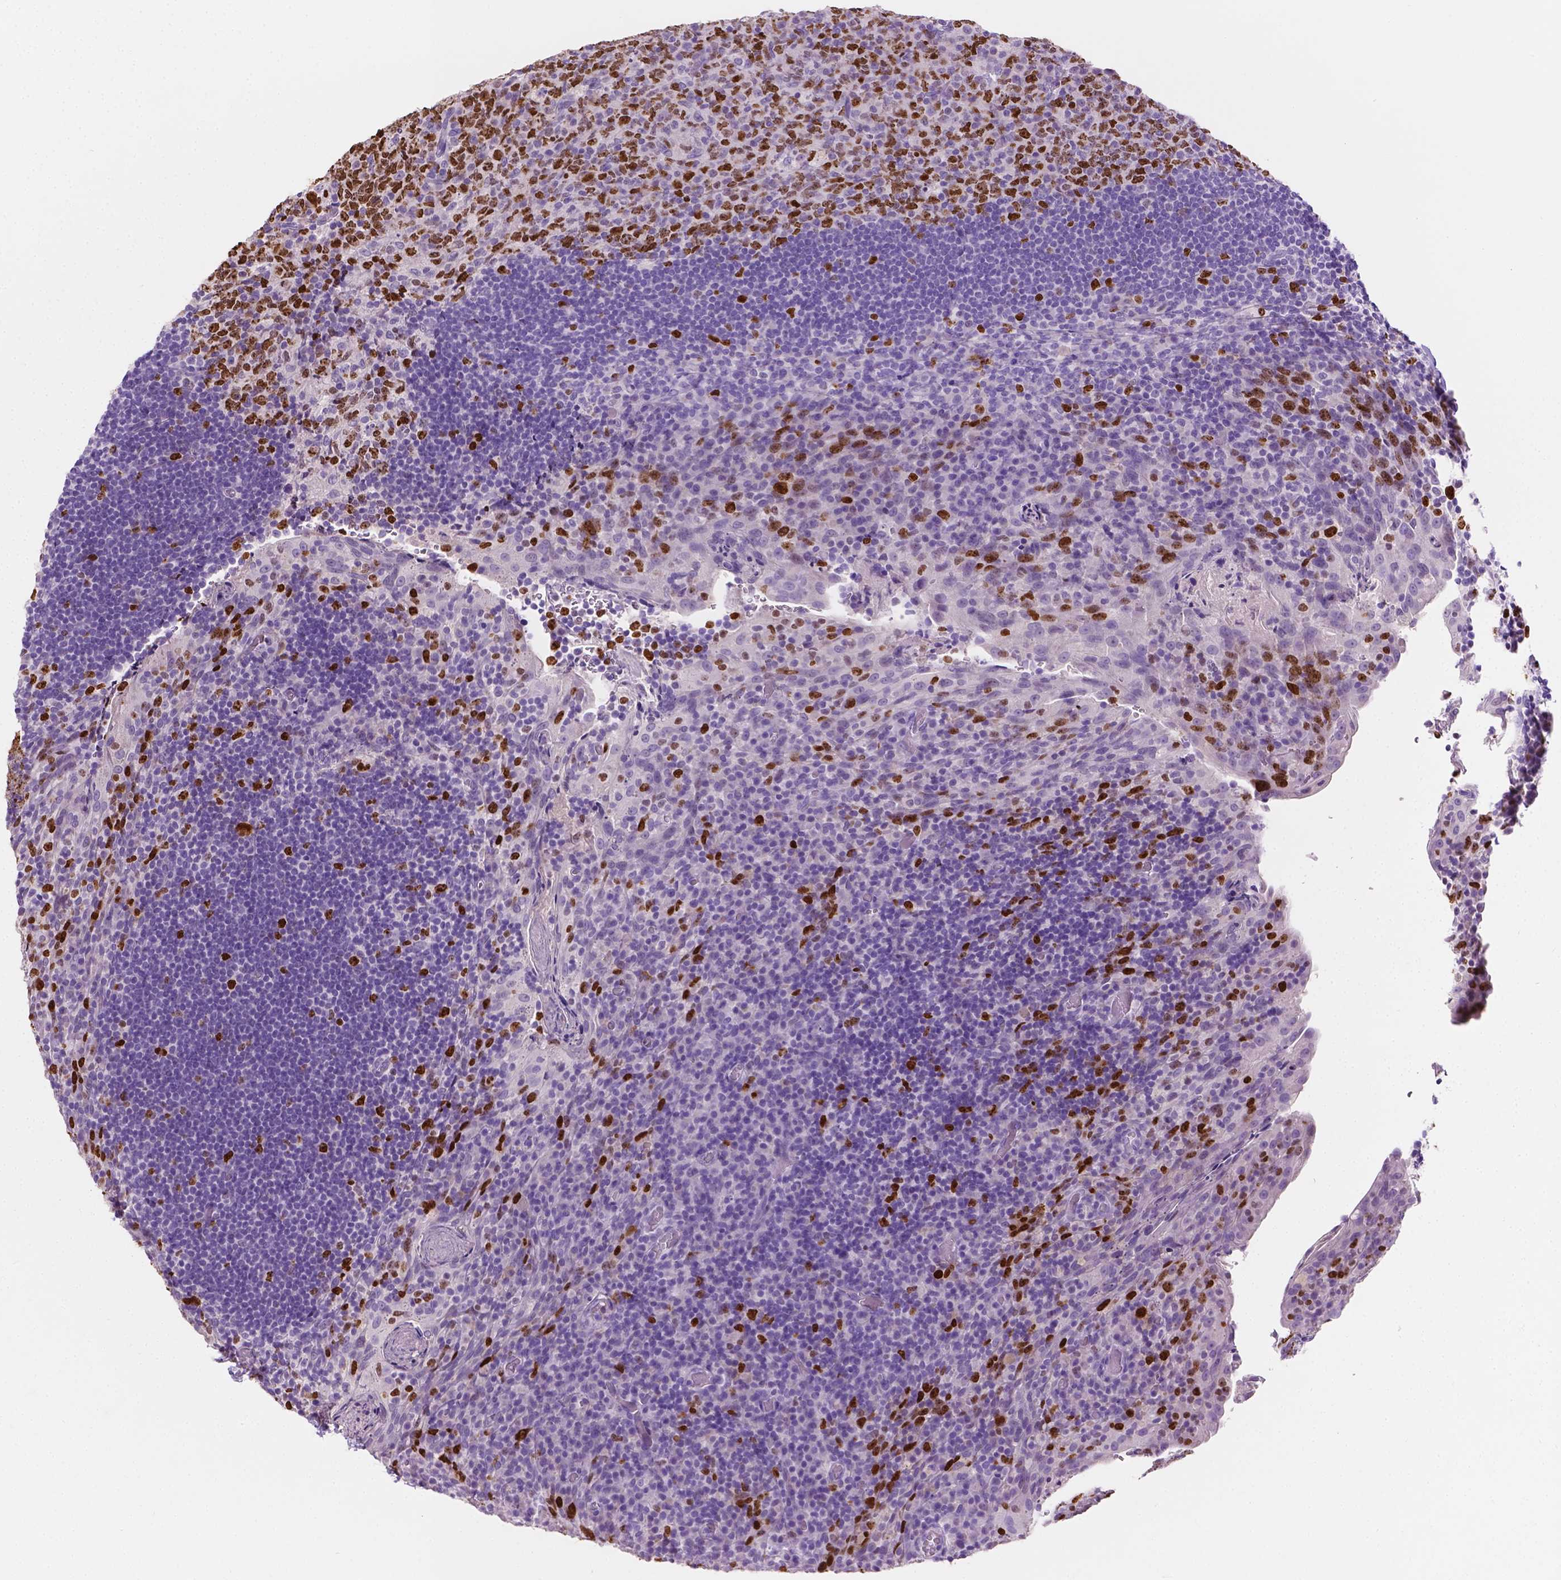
{"staining": {"intensity": "moderate", "quantity": ">75%", "location": "nuclear"}, "tissue": "tonsil", "cell_type": "Germinal center cells", "image_type": "normal", "snomed": [{"axis": "morphology", "description": "Normal tissue, NOS"}, {"axis": "topography", "description": "Tonsil"}], "caption": "Moderate nuclear protein positivity is appreciated in approximately >75% of germinal center cells in tonsil.", "gene": "SIAH2", "patient": {"sex": "male", "age": 17}}